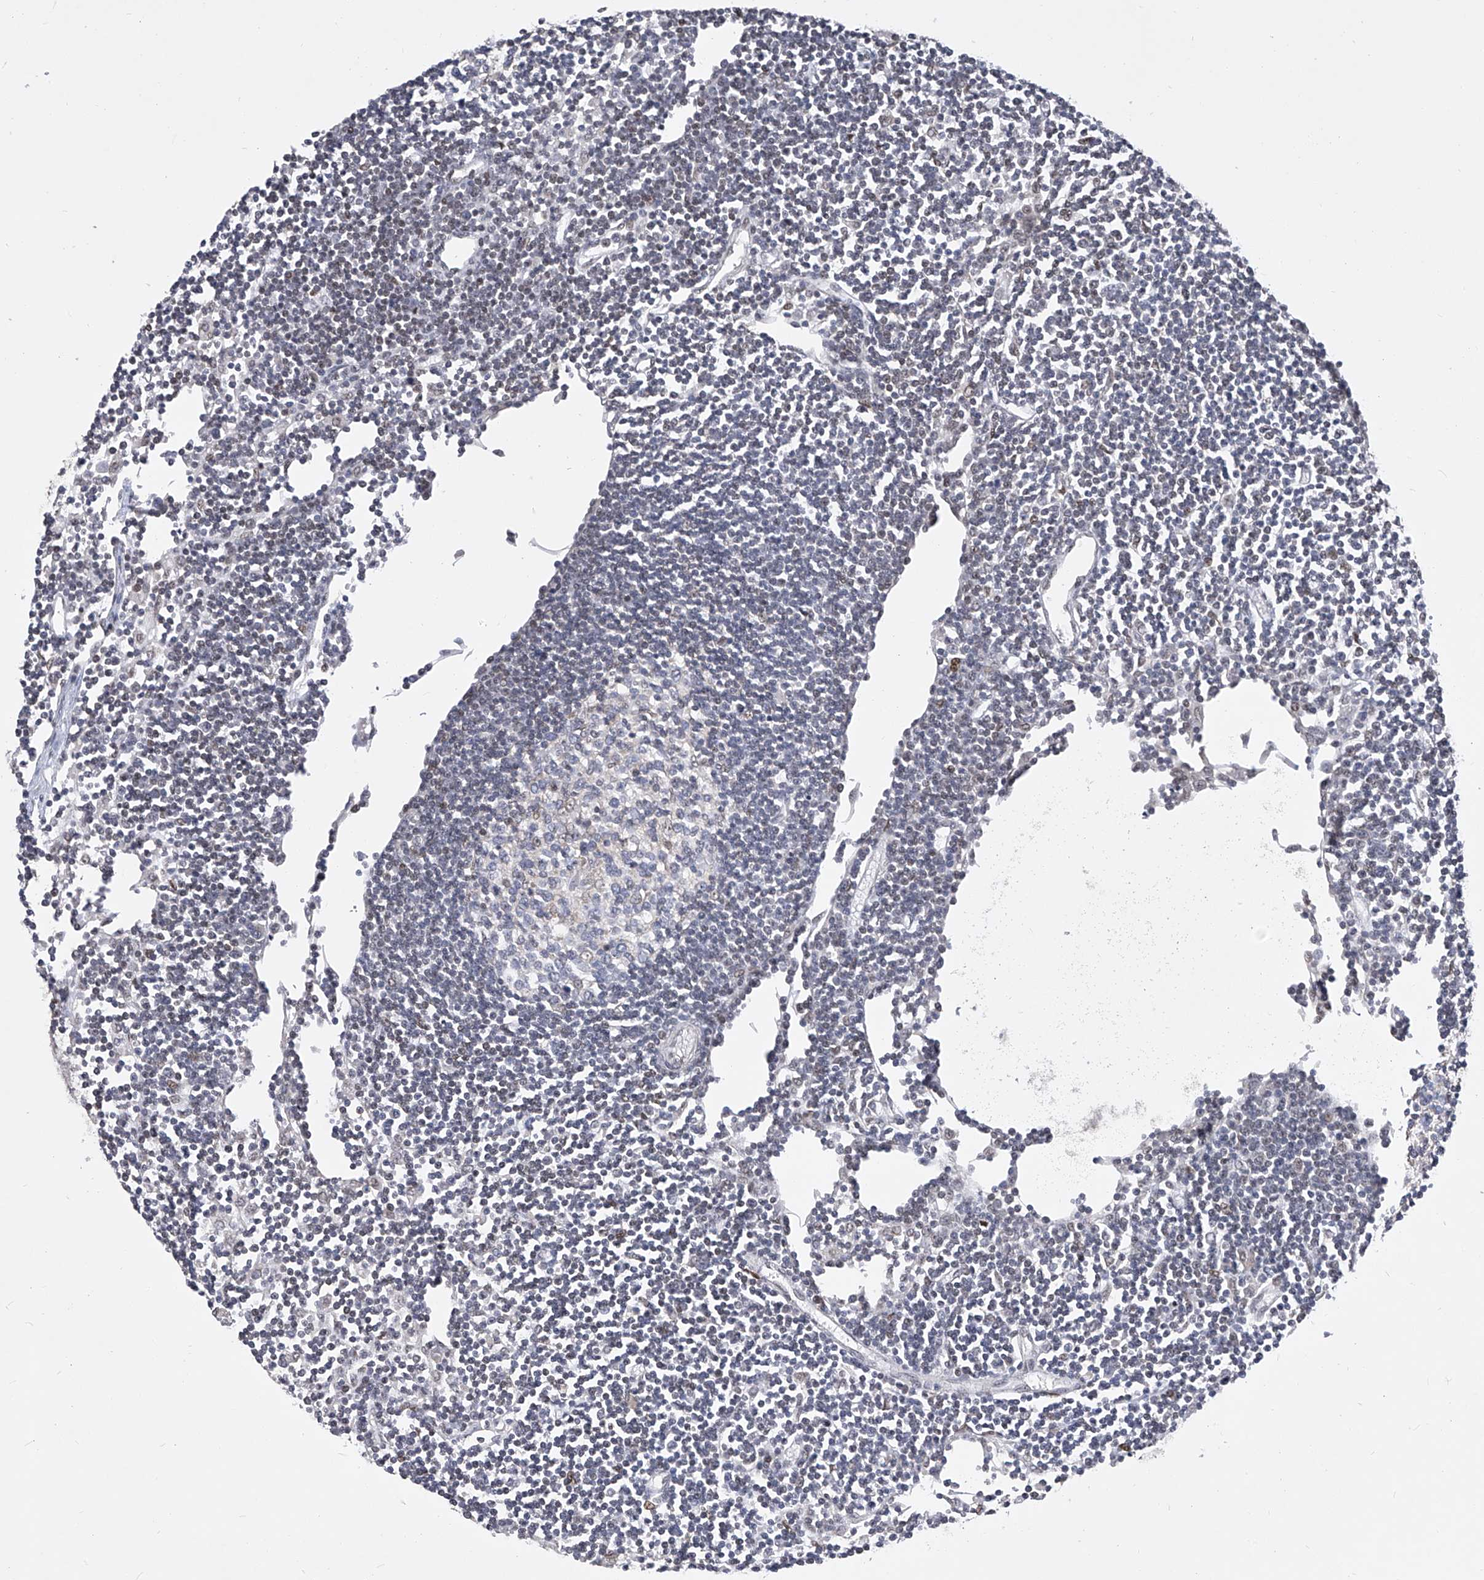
{"staining": {"intensity": "negative", "quantity": "none", "location": "none"}, "tissue": "lymph node", "cell_type": "Germinal center cells", "image_type": "normal", "snomed": [{"axis": "morphology", "description": "Normal tissue, NOS"}, {"axis": "topography", "description": "Lymph node"}], "caption": "An image of human lymph node is negative for staining in germinal center cells. The staining is performed using DAB (3,3'-diaminobenzidine) brown chromogen with nuclei counter-stained in using hematoxylin.", "gene": "CETN1", "patient": {"sex": "female", "age": 11}}